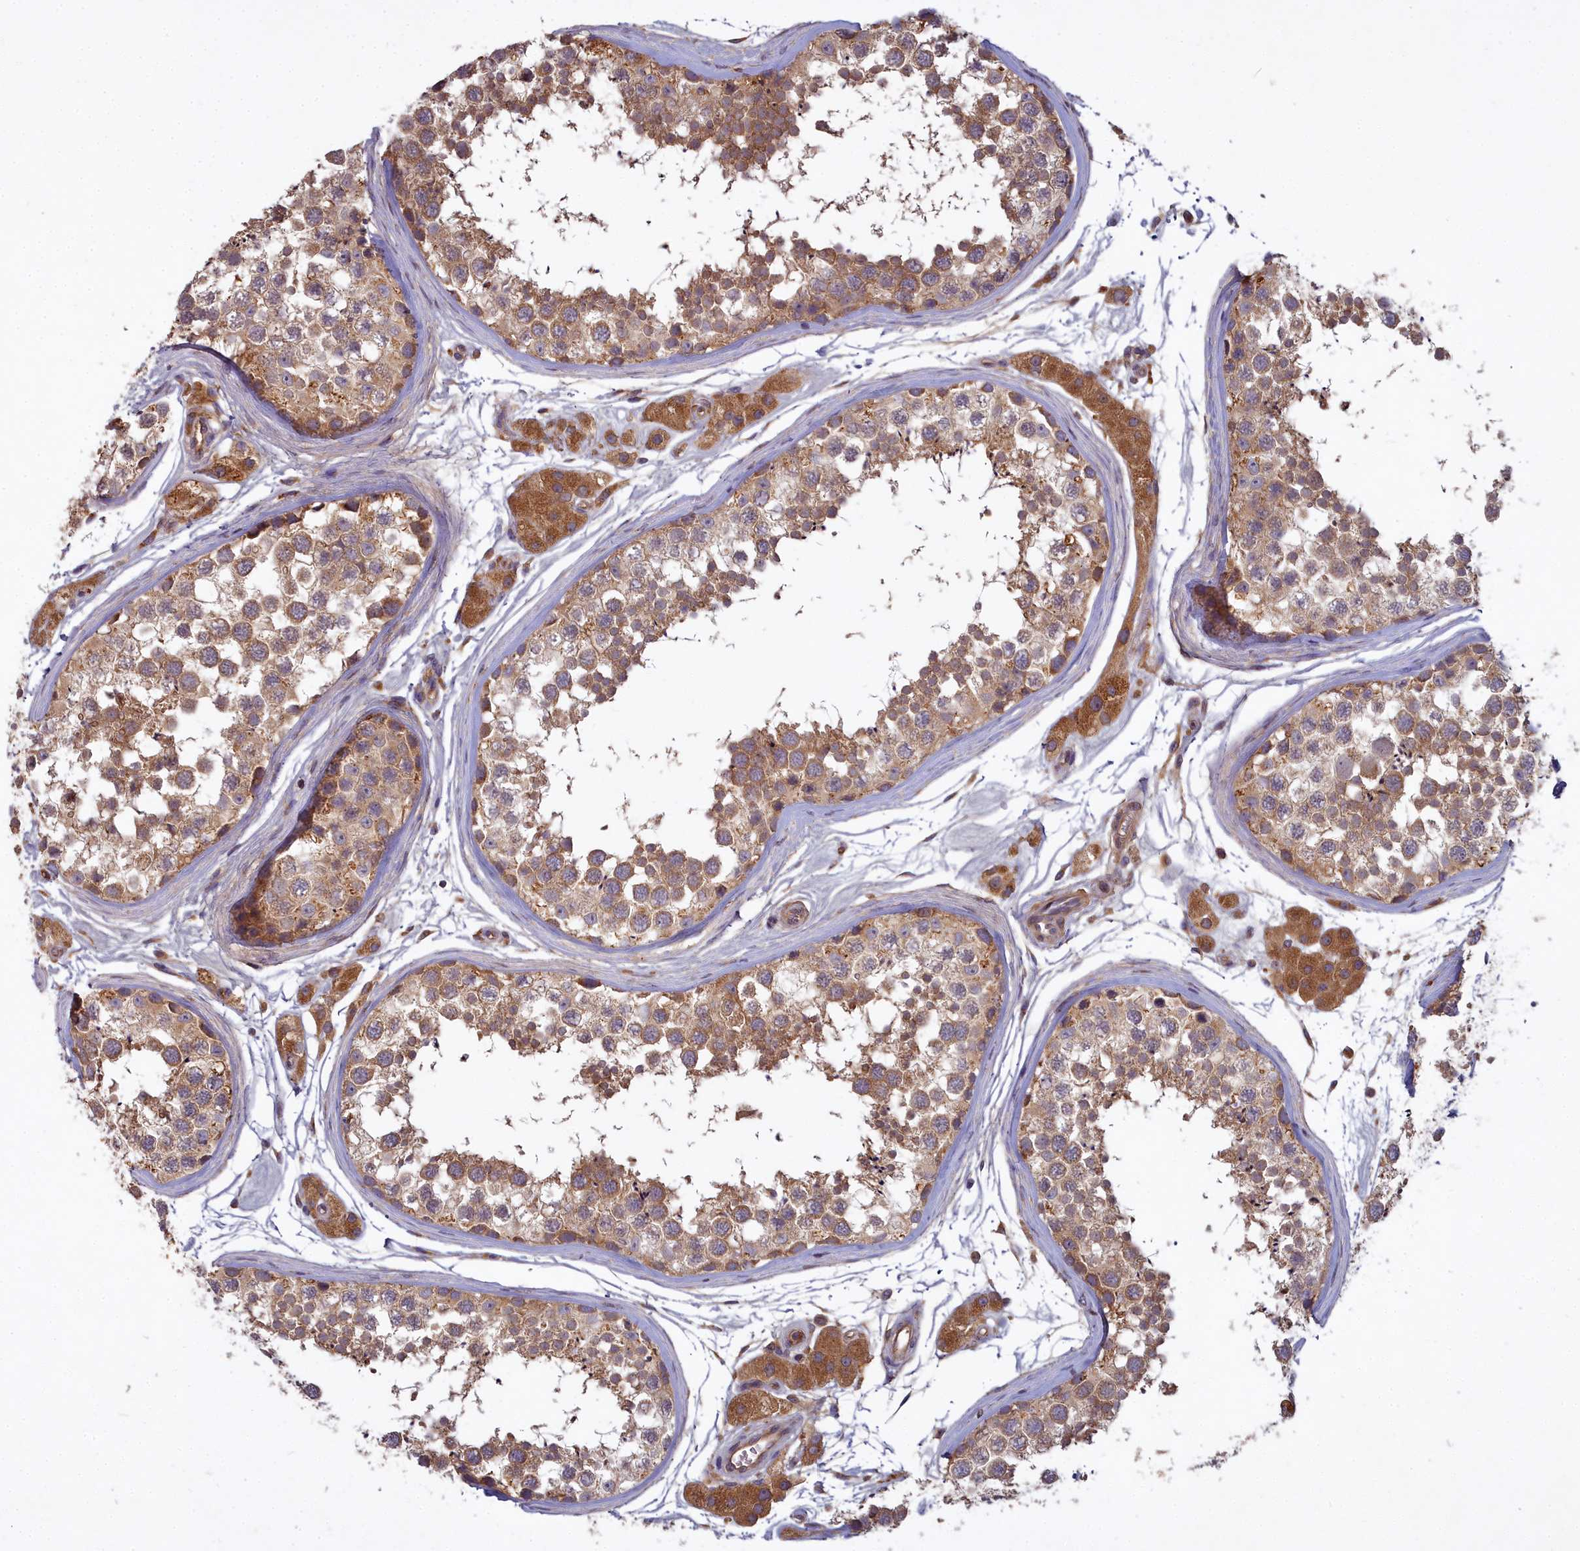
{"staining": {"intensity": "moderate", "quantity": ">75%", "location": "cytoplasmic/membranous"}, "tissue": "testis", "cell_type": "Cells in seminiferous ducts", "image_type": "normal", "snomed": [{"axis": "morphology", "description": "Normal tissue, NOS"}, {"axis": "topography", "description": "Testis"}], "caption": "A brown stain highlights moderate cytoplasmic/membranous positivity of a protein in cells in seminiferous ducts of benign testis. (Brightfield microscopy of DAB IHC at high magnification).", "gene": "CCDC167", "patient": {"sex": "male", "age": 56}}